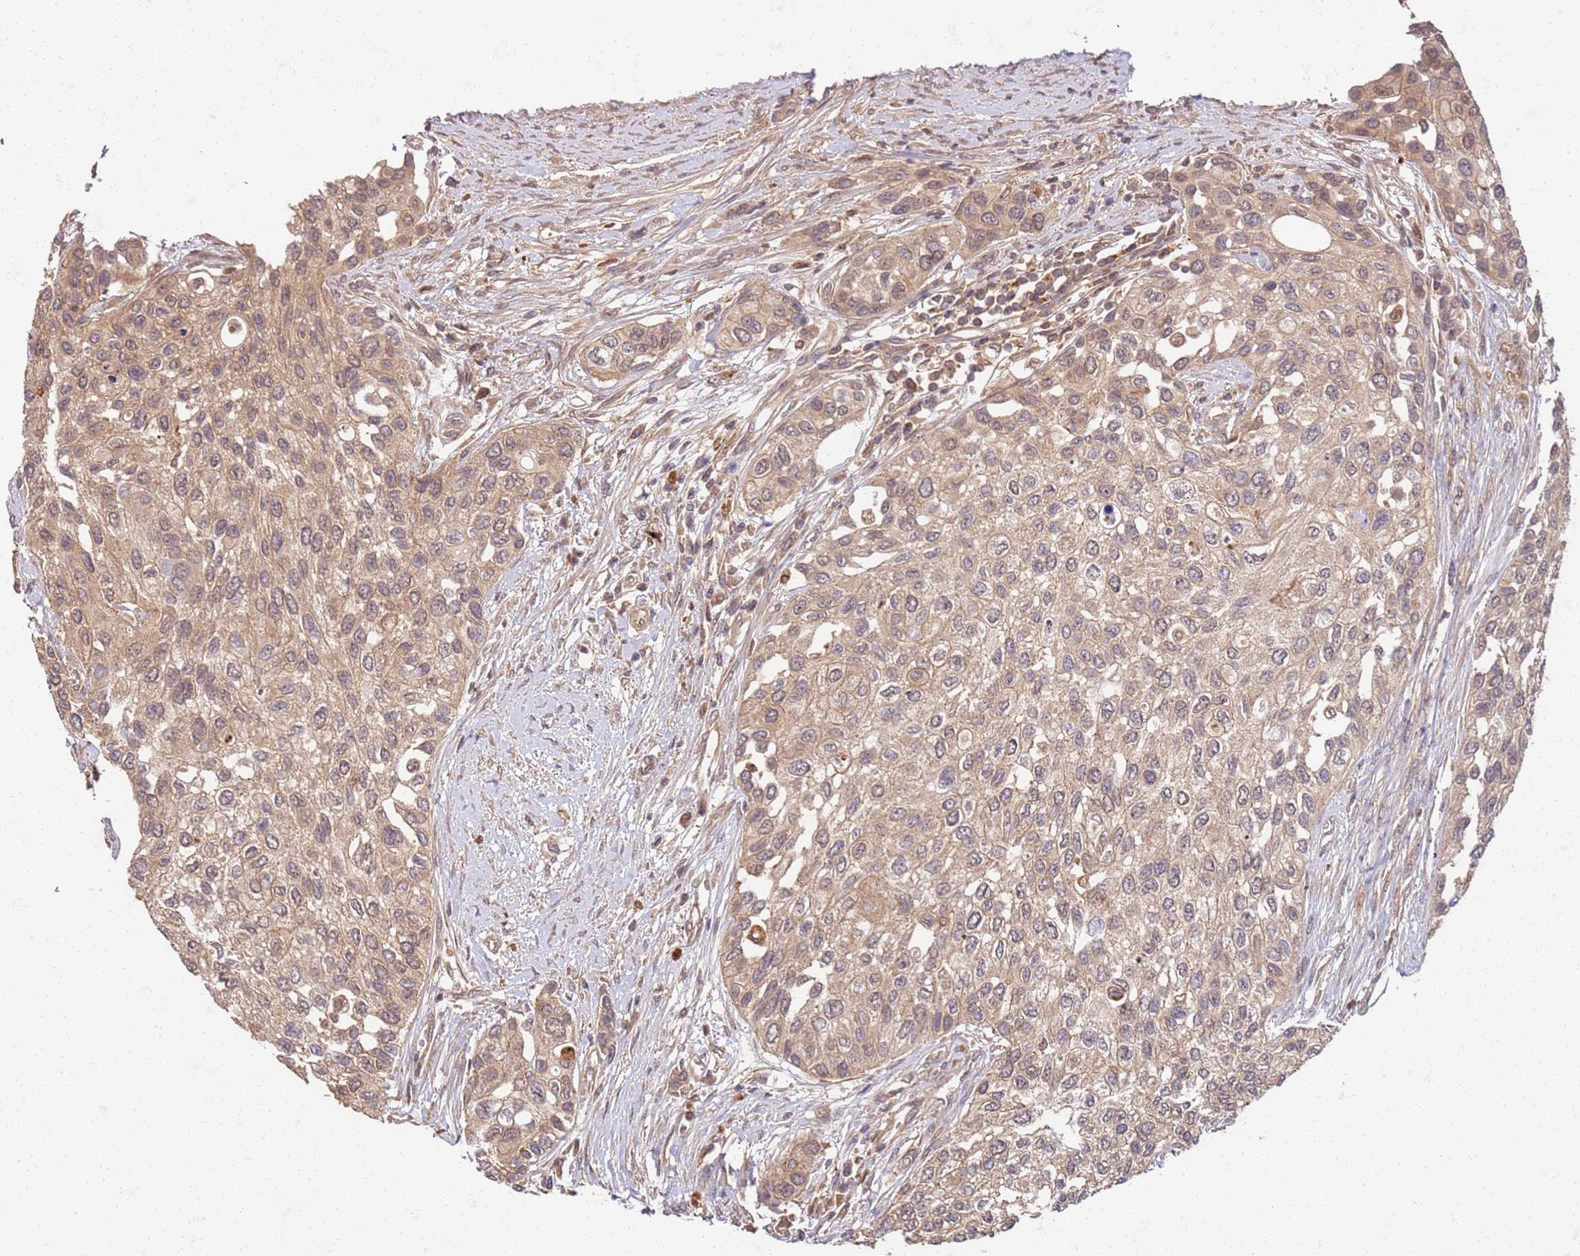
{"staining": {"intensity": "weak", "quantity": "25%-75%", "location": "cytoplasmic/membranous,nuclear"}, "tissue": "urothelial cancer", "cell_type": "Tumor cells", "image_type": "cancer", "snomed": [{"axis": "morphology", "description": "Normal tissue, NOS"}, {"axis": "morphology", "description": "Urothelial carcinoma, High grade"}, {"axis": "topography", "description": "Vascular tissue"}, {"axis": "topography", "description": "Urinary bladder"}], "caption": "Immunohistochemical staining of human high-grade urothelial carcinoma exhibits weak cytoplasmic/membranous and nuclear protein staining in about 25%-75% of tumor cells.", "gene": "UBE3A", "patient": {"sex": "female", "age": 56}}